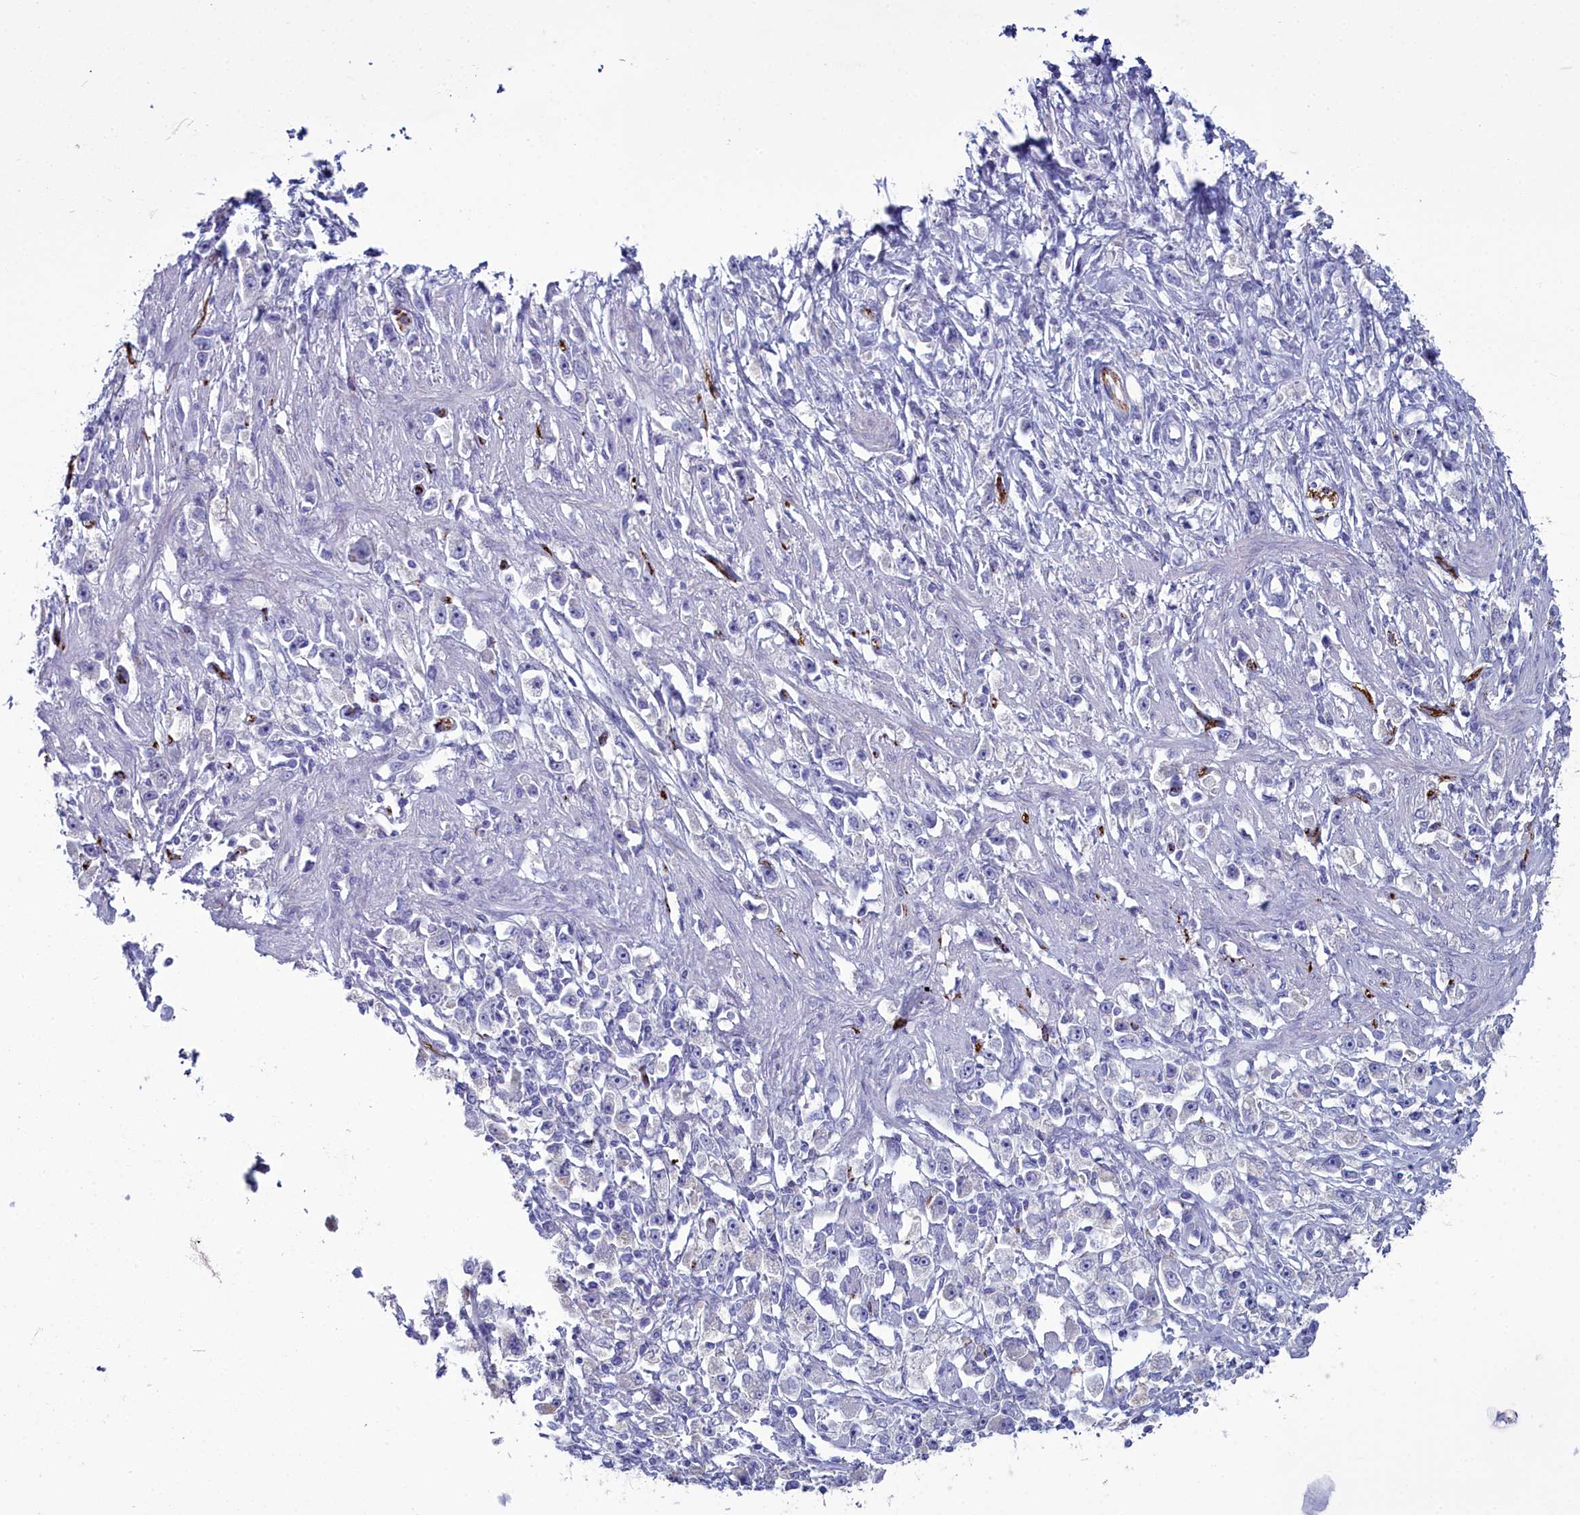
{"staining": {"intensity": "negative", "quantity": "none", "location": "none"}, "tissue": "stomach cancer", "cell_type": "Tumor cells", "image_type": "cancer", "snomed": [{"axis": "morphology", "description": "Adenocarcinoma, NOS"}, {"axis": "topography", "description": "Stomach"}], "caption": "Tumor cells are negative for protein expression in human adenocarcinoma (stomach).", "gene": "MAP6", "patient": {"sex": "female", "age": 59}}